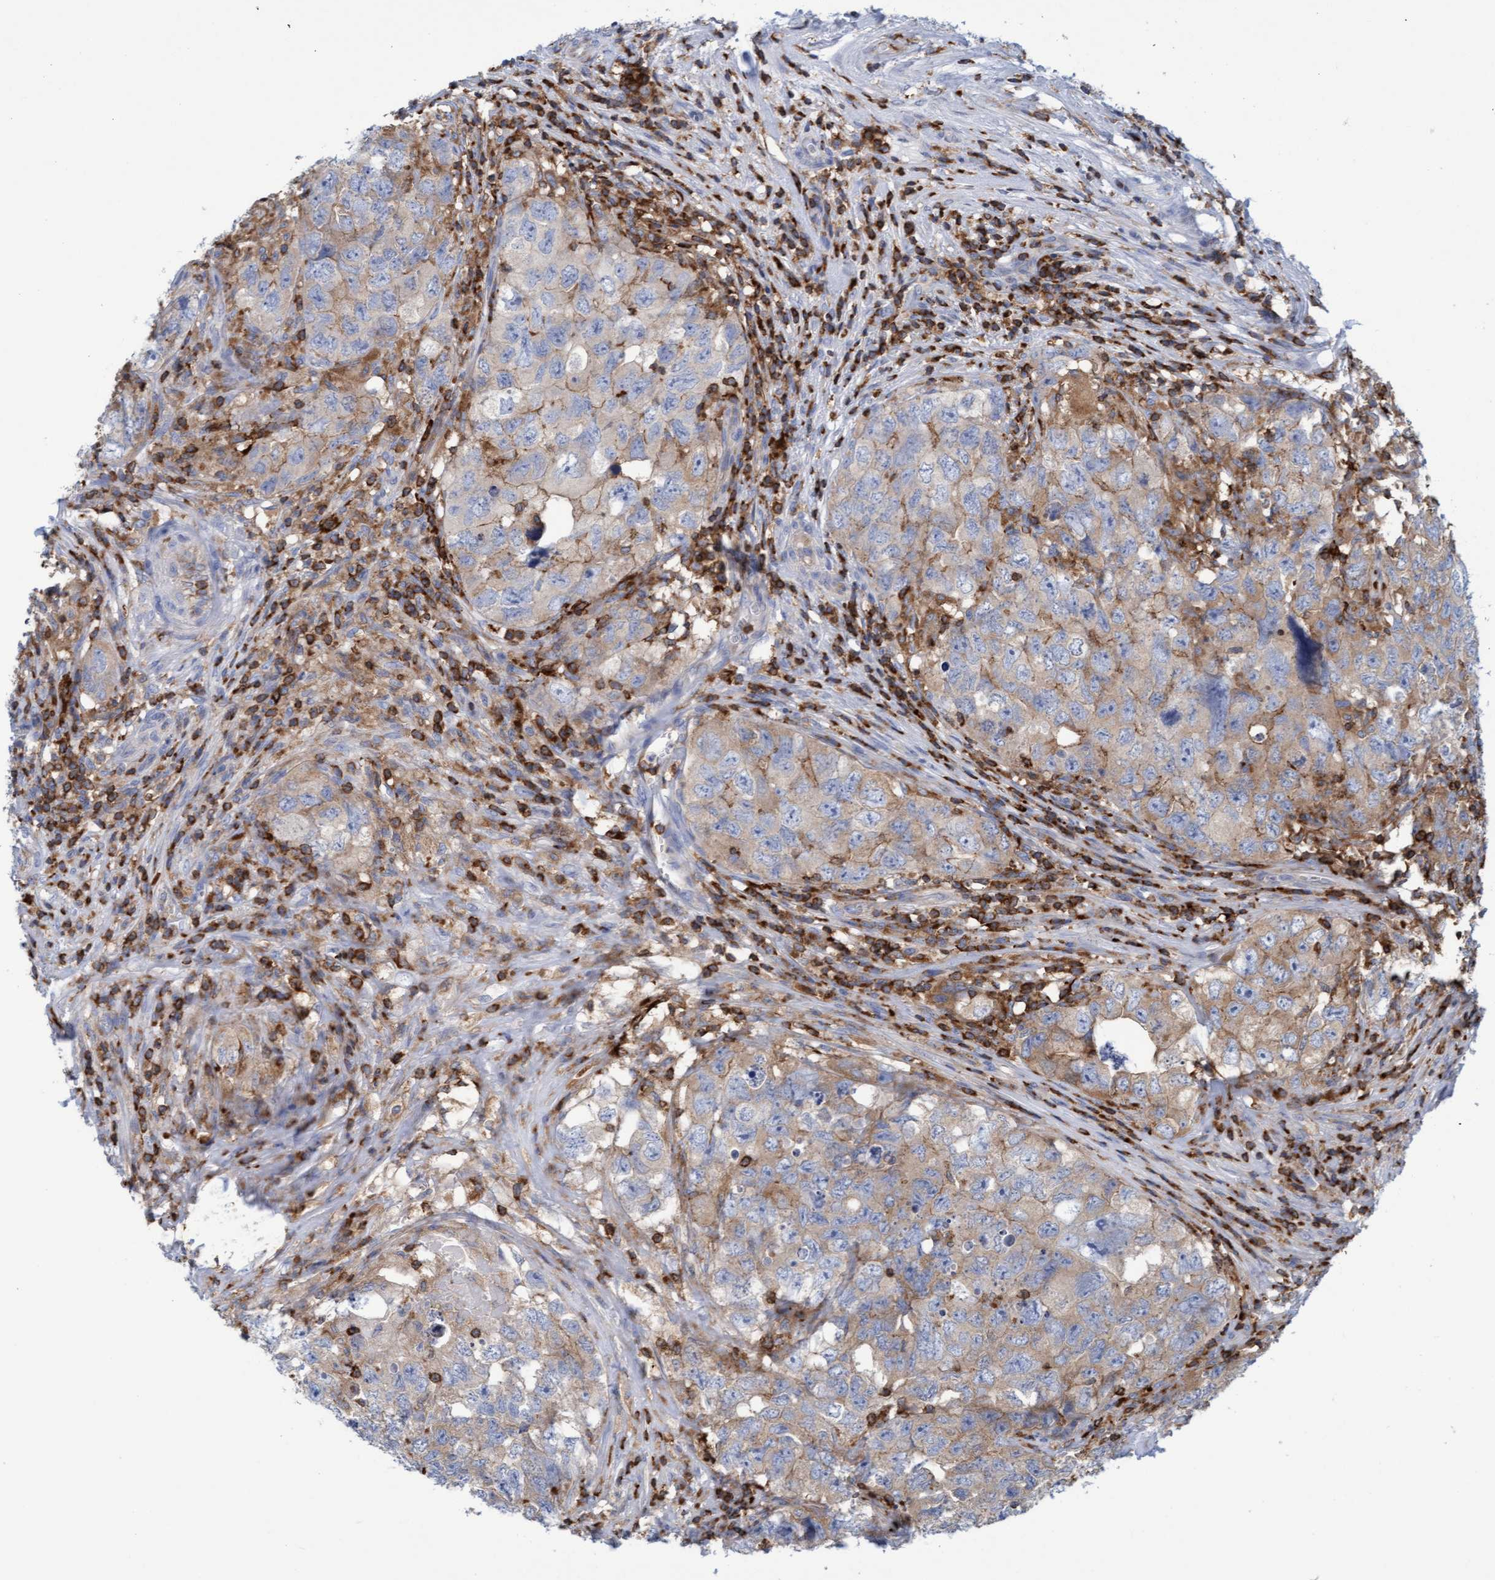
{"staining": {"intensity": "weak", "quantity": "25%-75%", "location": "cytoplasmic/membranous"}, "tissue": "testis cancer", "cell_type": "Tumor cells", "image_type": "cancer", "snomed": [{"axis": "morphology", "description": "Seminoma, NOS"}, {"axis": "morphology", "description": "Carcinoma, Embryonal, NOS"}, {"axis": "topography", "description": "Testis"}], "caption": "An image of testis cancer stained for a protein reveals weak cytoplasmic/membranous brown staining in tumor cells.", "gene": "FNBP1", "patient": {"sex": "male", "age": 43}}